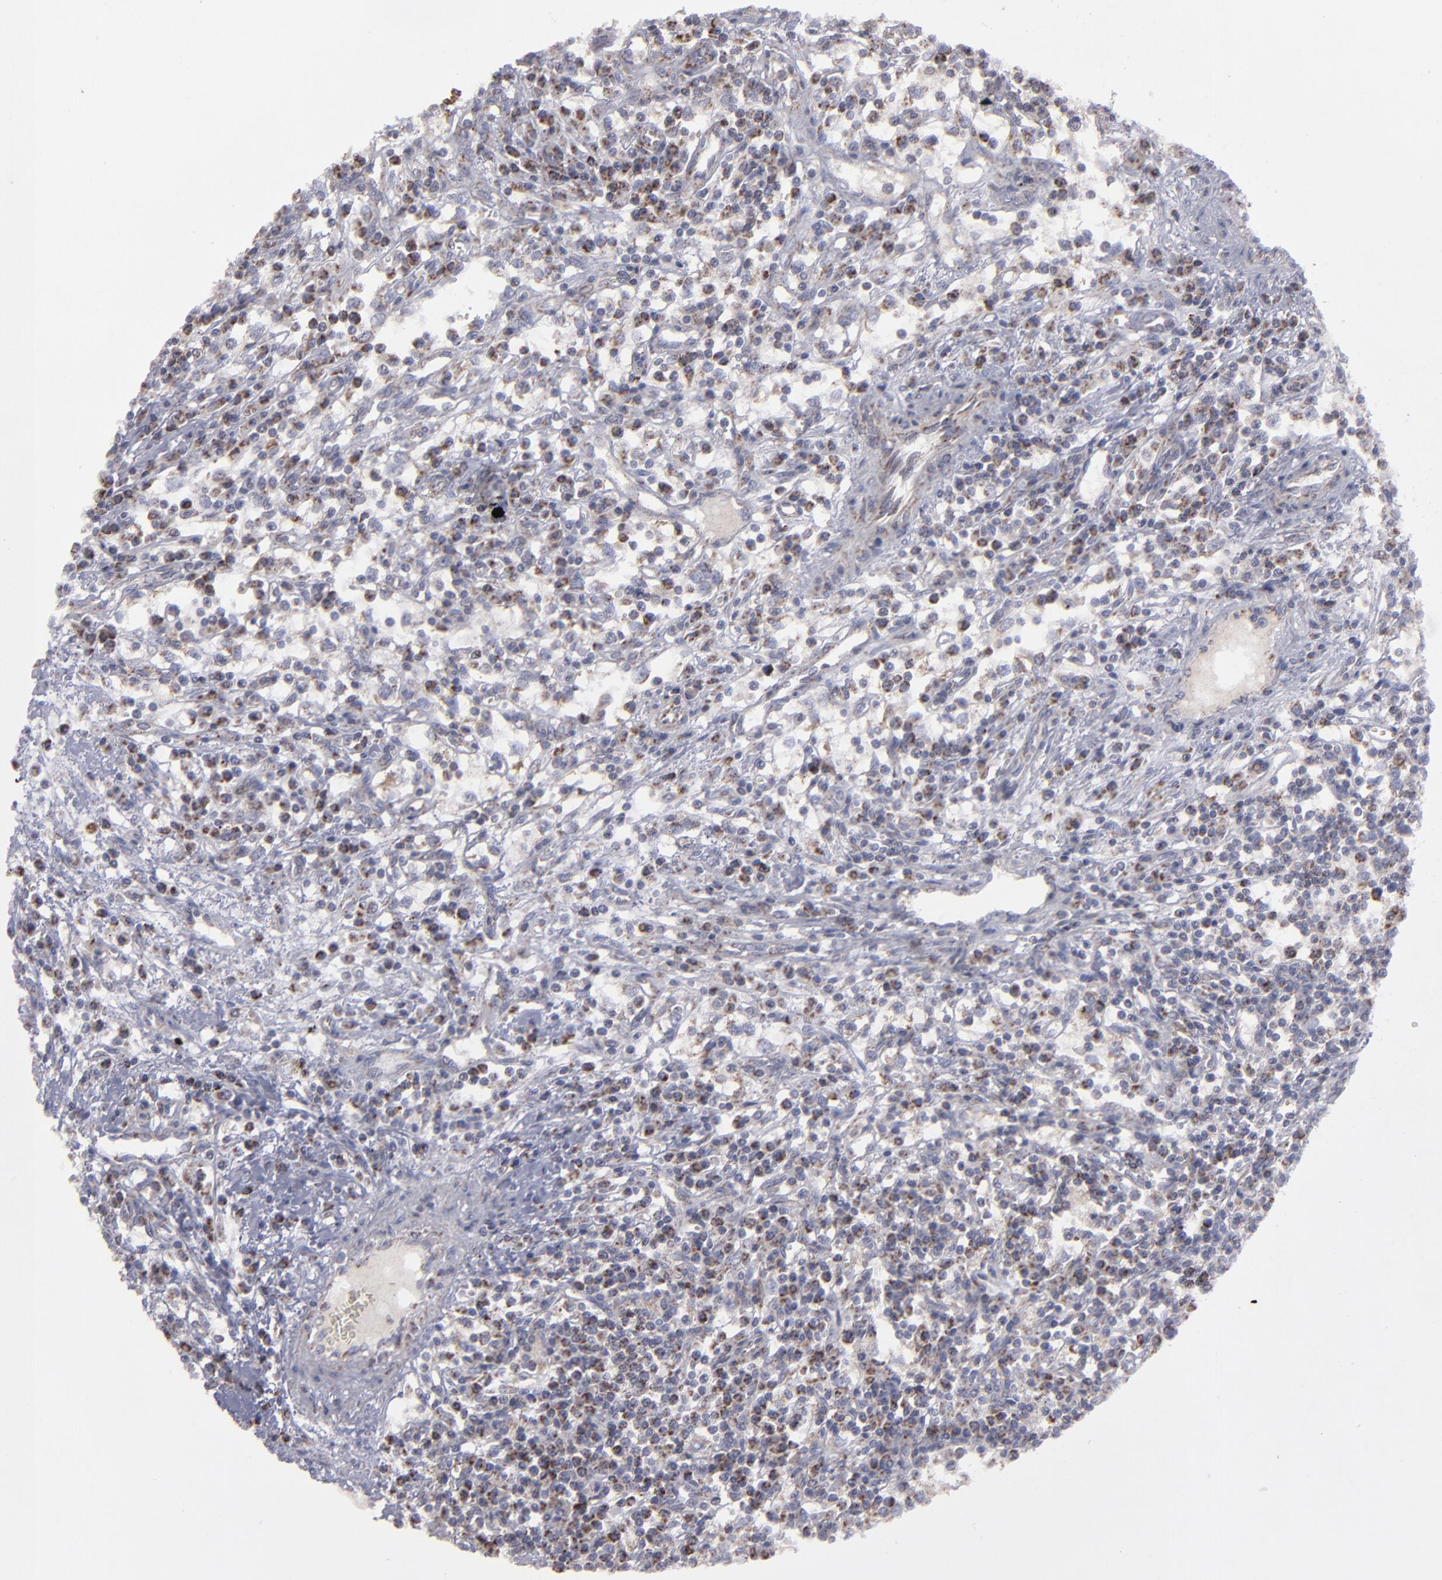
{"staining": {"intensity": "strong", "quantity": "25%-75%", "location": "cytoplasmic/membranous"}, "tissue": "renal cancer", "cell_type": "Tumor cells", "image_type": "cancer", "snomed": [{"axis": "morphology", "description": "Adenocarcinoma, NOS"}, {"axis": "topography", "description": "Kidney"}], "caption": "Human renal adenocarcinoma stained with a brown dye displays strong cytoplasmic/membranous positive expression in about 25%-75% of tumor cells.", "gene": "MYOM2", "patient": {"sex": "male", "age": 82}}